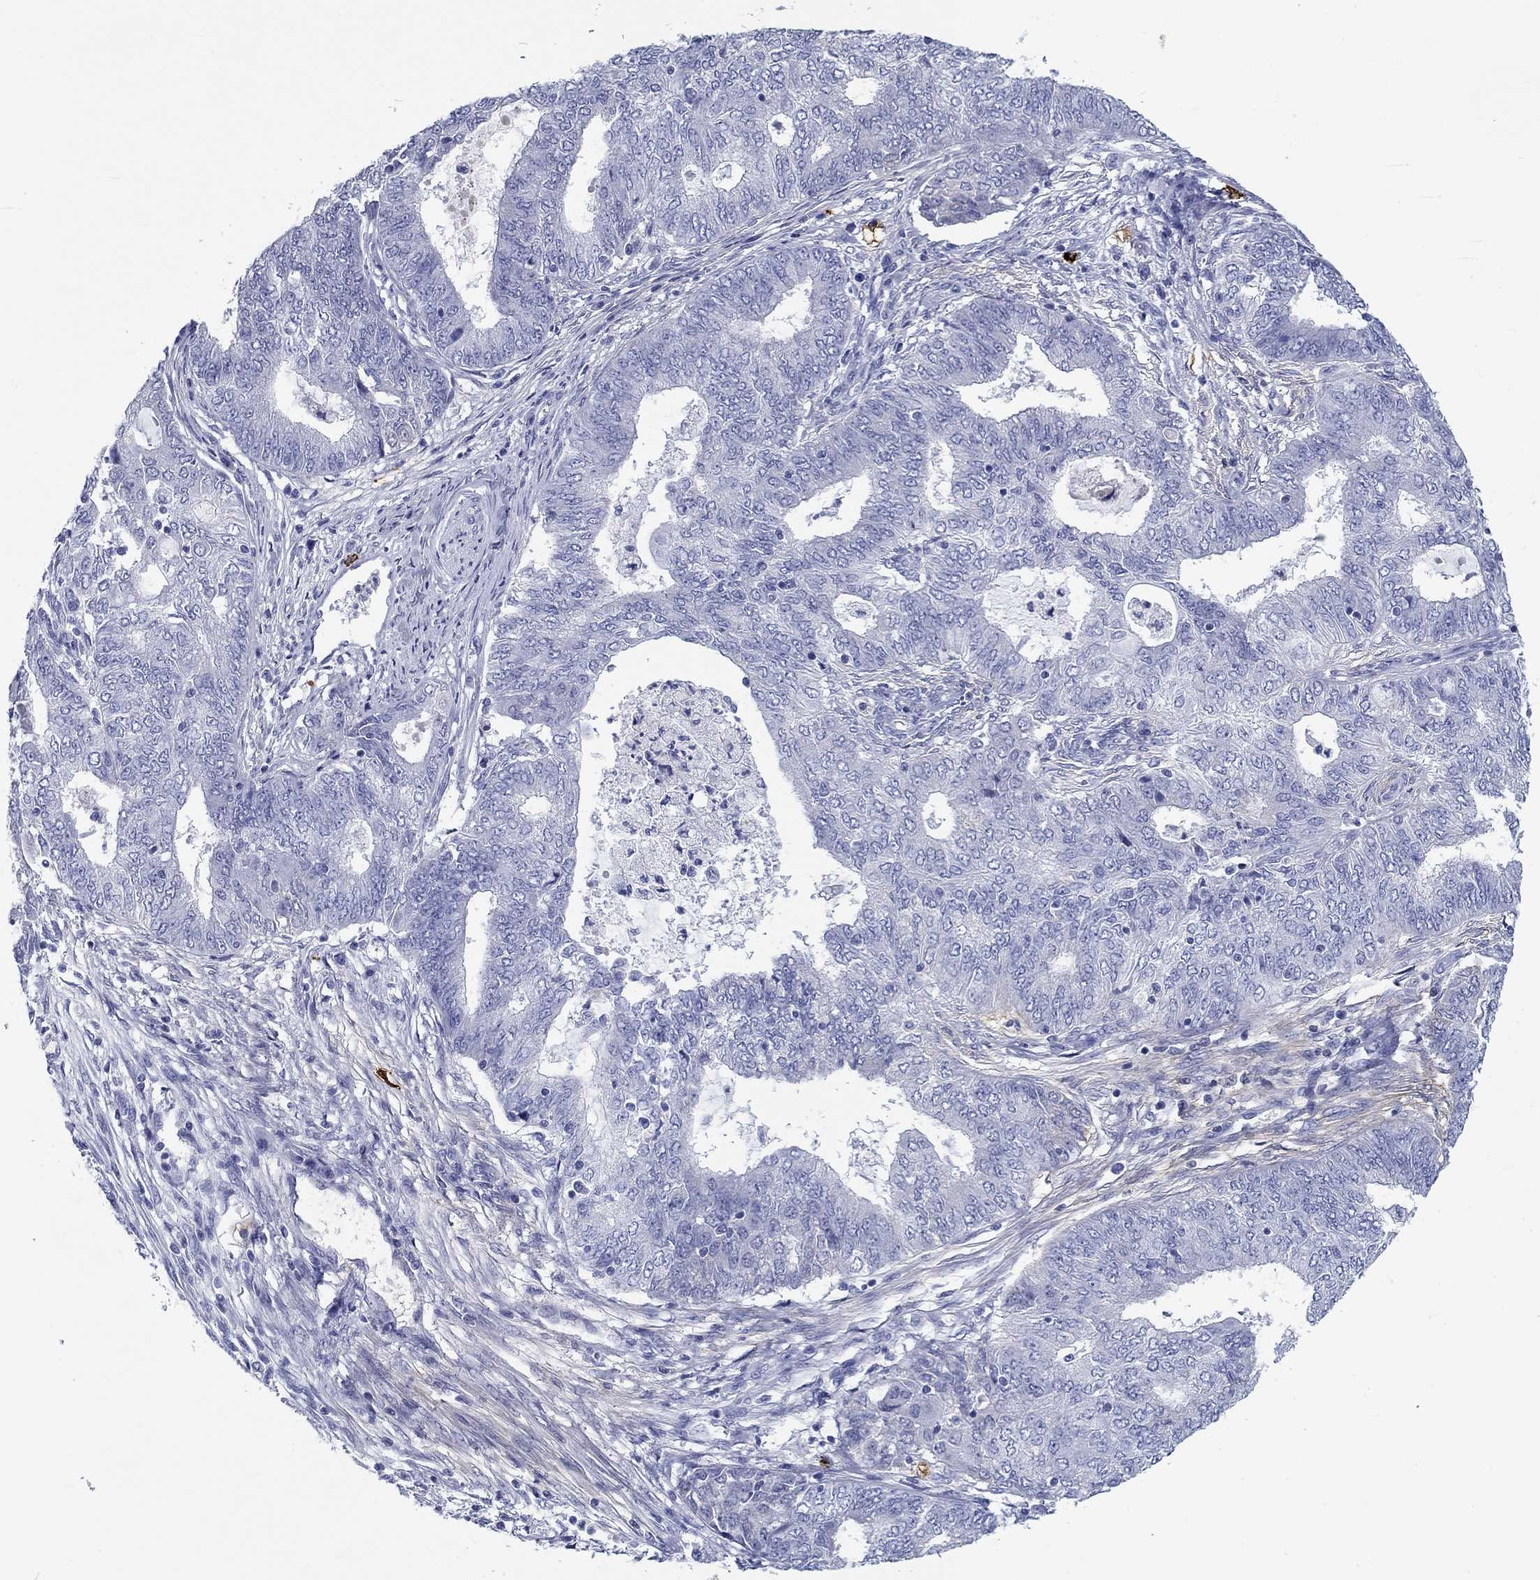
{"staining": {"intensity": "negative", "quantity": "none", "location": "none"}, "tissue": "endometrial cancer", "cell_type": "Tumor cells", "image_type": "cancer", "snomed": [{"axis": "morphology", "description": "Adenocarcinoma, NOS"}, {"axis": "topography", "description": "Endometrium"}], "caption": "The image shows no staining of tumor cells in endometrial adenocarcinoma. Nuclei are stained in blue.", "gene": "CD40LG", "patient": {"sex": "female", "age": 62}}